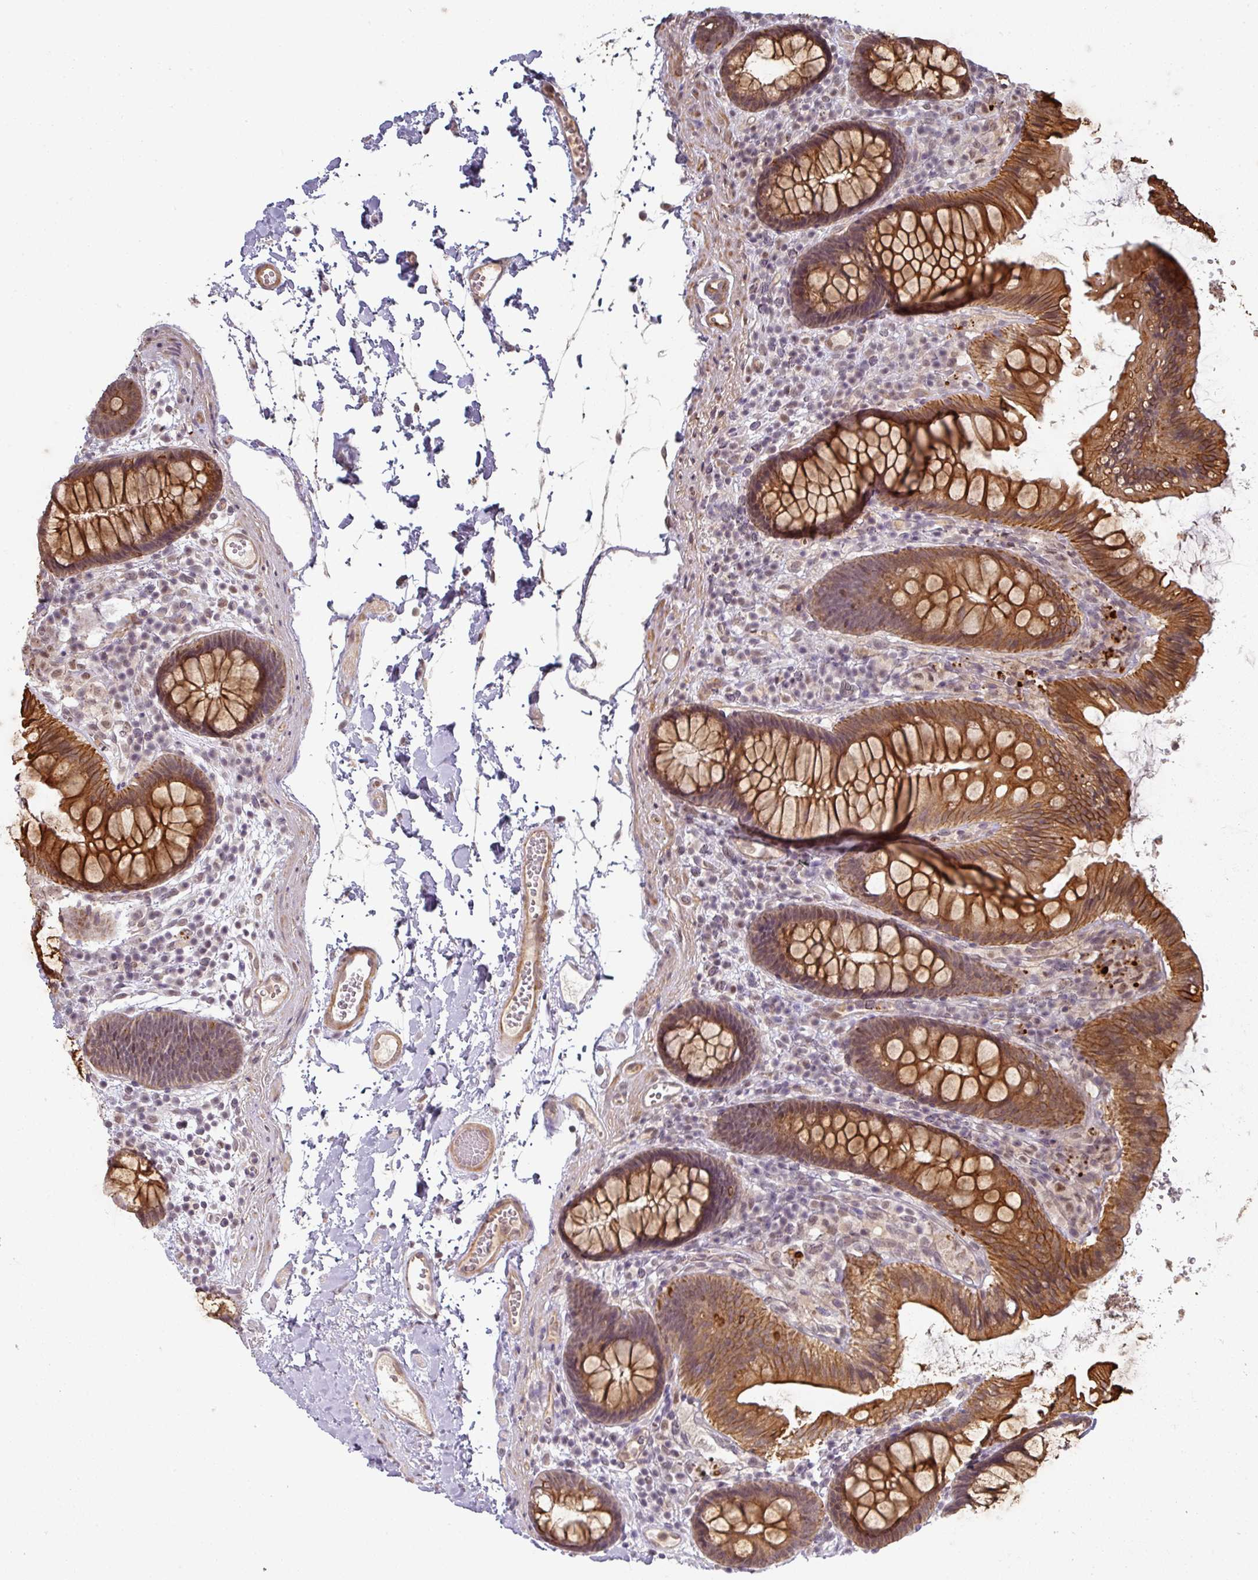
{"staining": {"intensity": "moderate", "quantity": ">75%", "location": "cytoplasmic/membranous"}, "tissue": "colon", "cell_type": "Endothelial cells", "image_type": "normal", "snomed": [{"axis": "morphology", "description": "Normal tissue, NOS"}, {"axis": "topography", "description": "Colon"}], "caption": "This histopathology image demonstrates IHC staining of benign colon, with medium moderate cytoplasmic/membranous positivity in approximately >75% of endothelial cells.", "gene": "GTF2H3", "patient": {"sex": "male", "age": 84}}